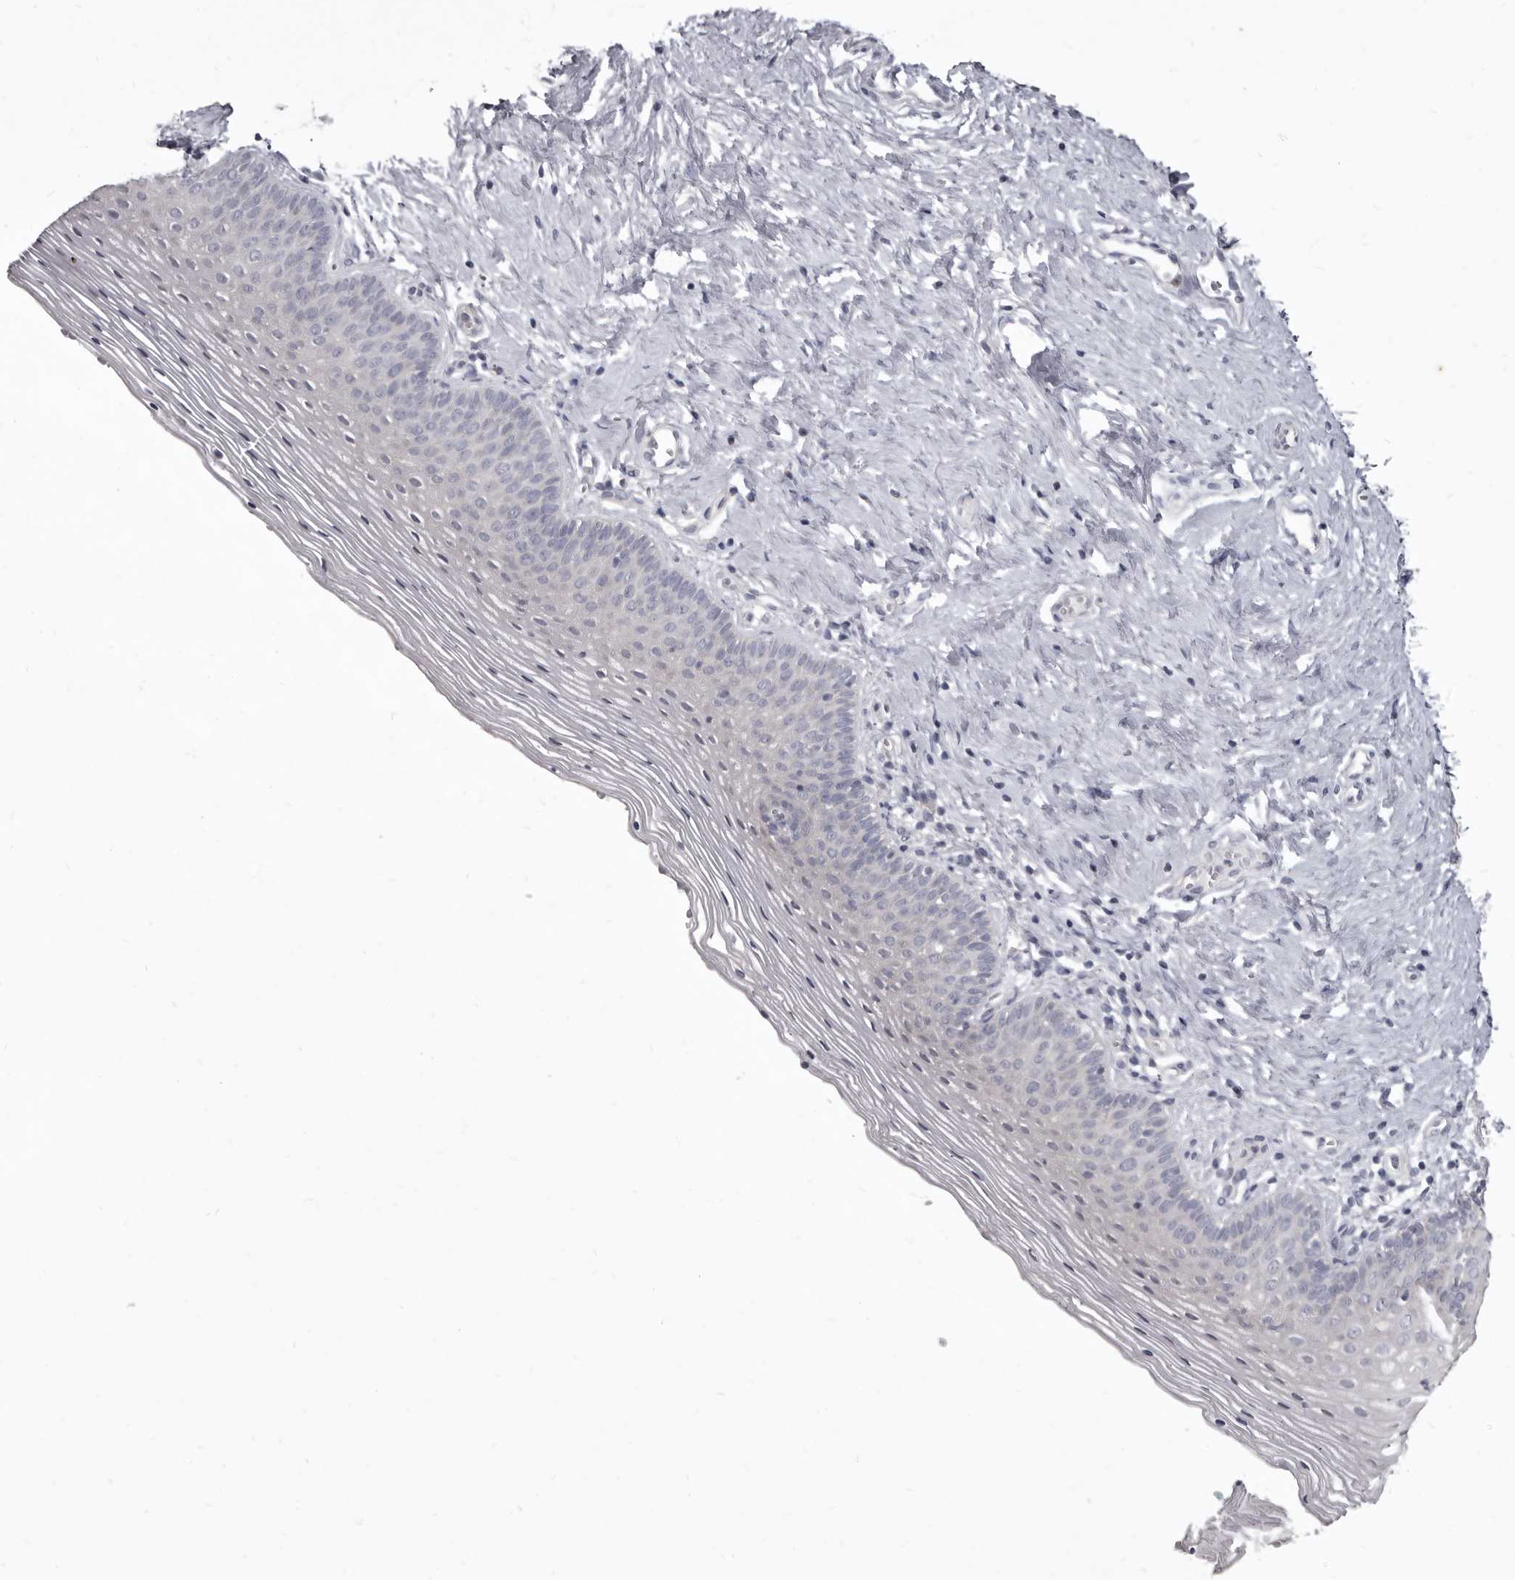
{"staining": {"intensity": "negative", "quantity": "none", "location": "none"}, "tissue": "vagina", "cell_type": "Squamous epithelial cells", "image_type": "normal", "snomed": [{"axis": "morphology", "description": "Normal tissue, NOS"}, {"axis": "topography", "description": "Vagina"}], "caption": "Immunohistochemical staining of unremarkable vagina reveals no significant positivity in squamous epithelial cells.", "gene": "GSK3B", "patient": {"sex": "female", "age": 32}}